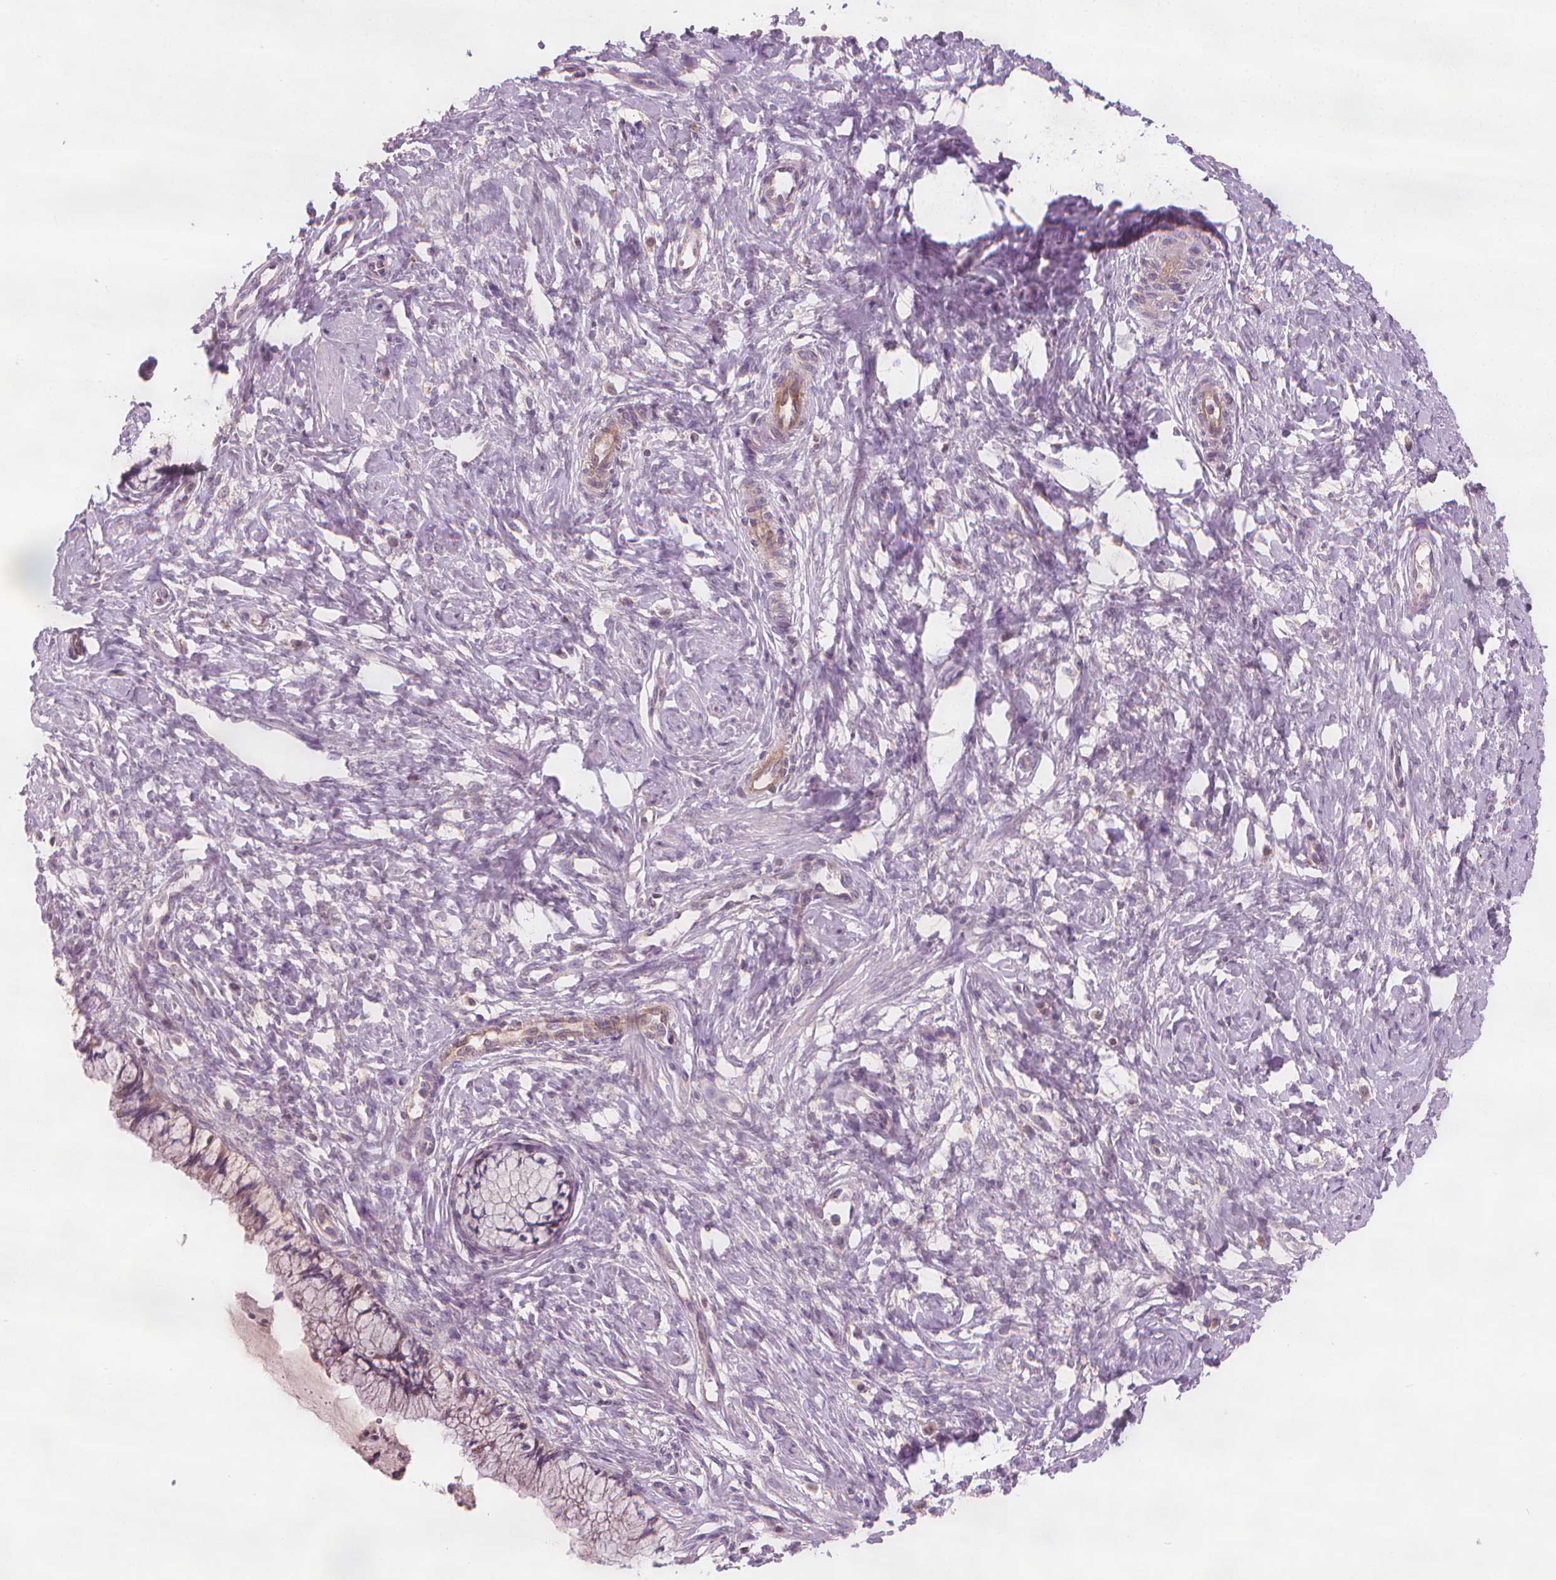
{"staining": {"intensity": "negative", "quantity": "none", "location": "none"}, "tissue": "cervix", "cell_type": "Glandular cells", "image_type": "normal", "snomed": [{"axis": "morphology", "description": "Normal tissue, NOS"}, {"axis": "topography", "description": "Cervix"}], "caption": "Micrograph shows no significant protein positivity in glandular cells of unremarkable cervix.", "gene": "RAB20", "patient": {"sex": "female", "age": 37}}